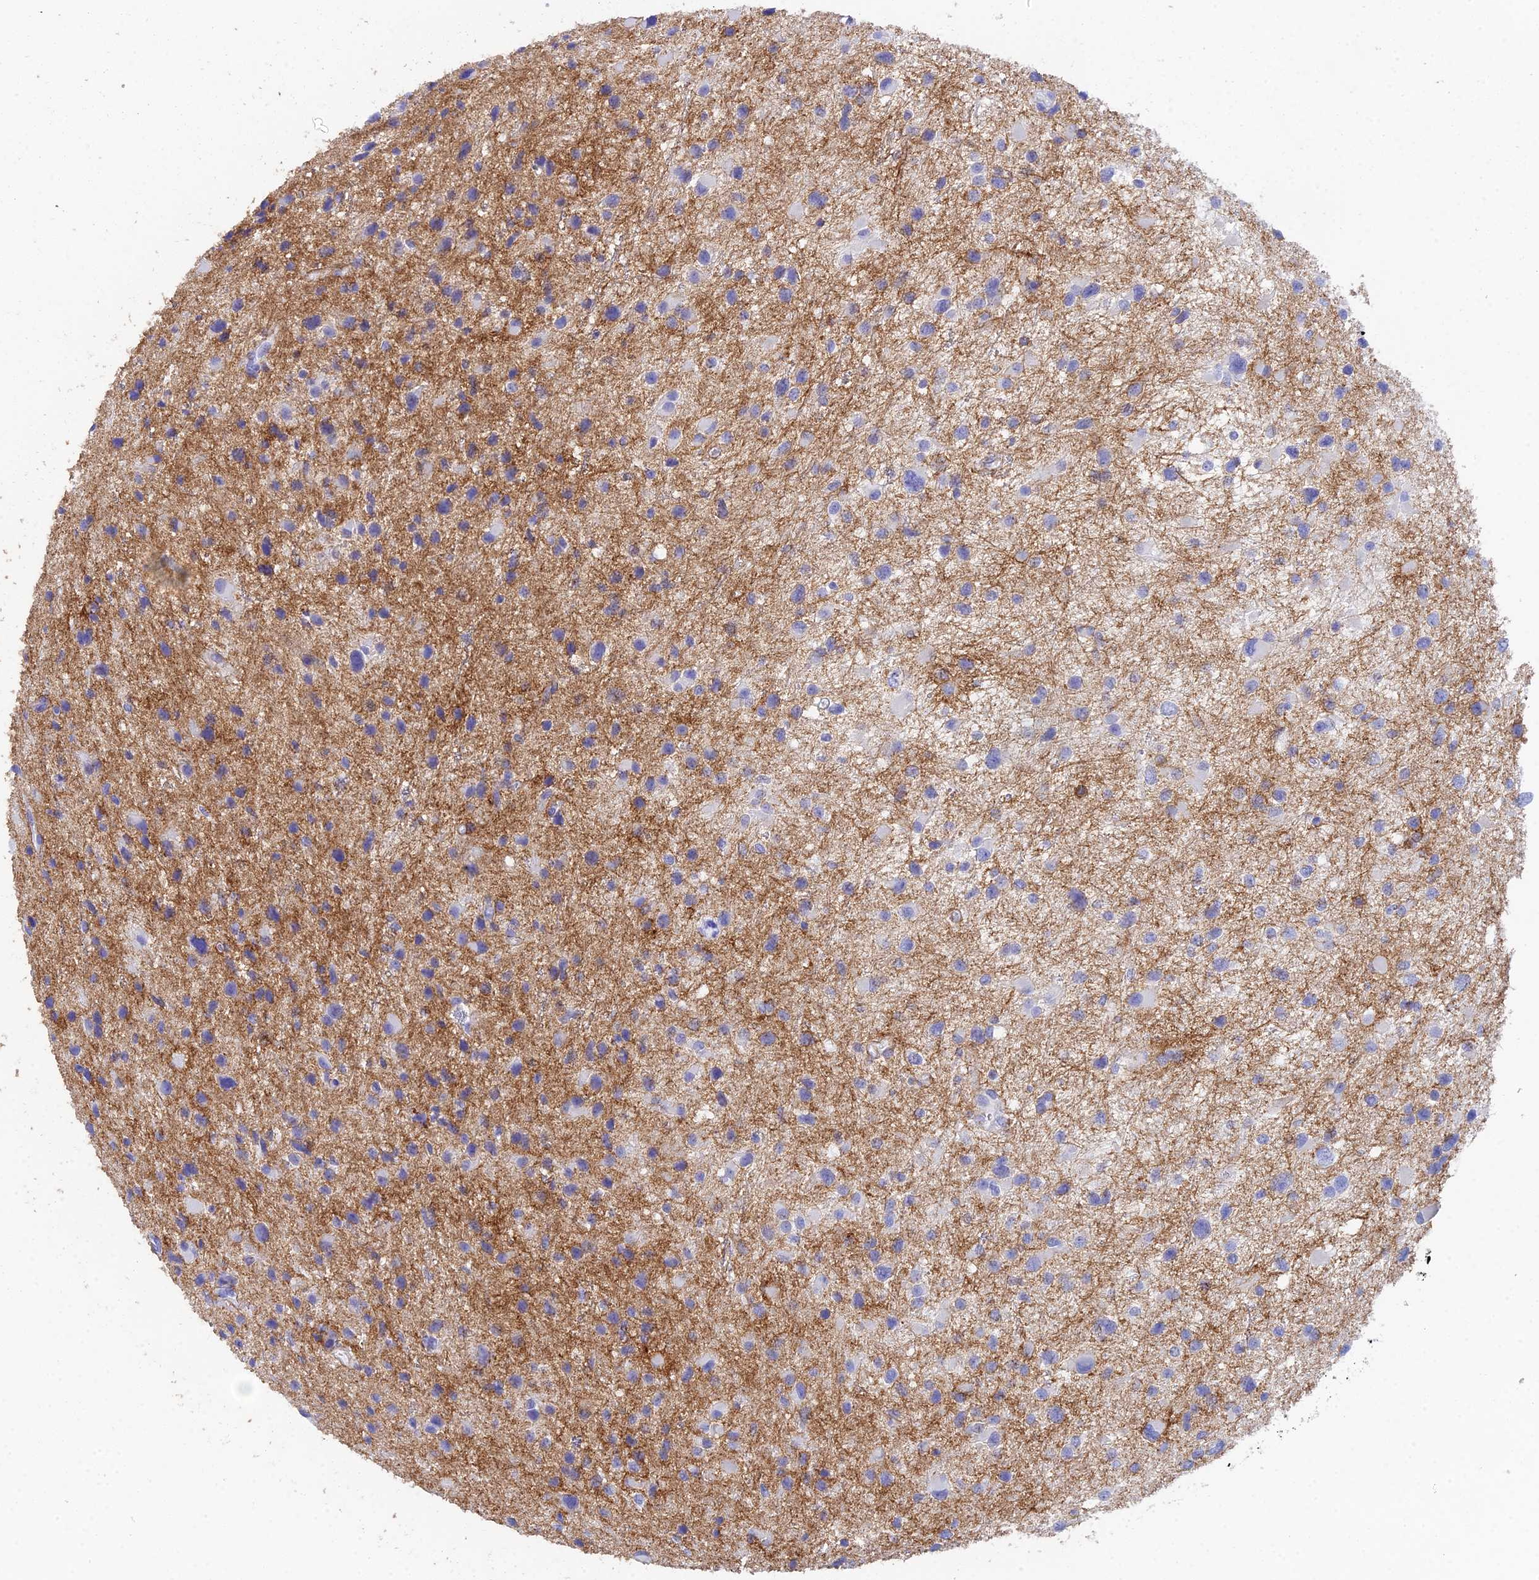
{"staining": {"intensity": "negative", "quantity": "none", "location": "none"}, "tissue": "glioma", "cell_type": "Tumor cells", "image_type": "cancer", "snomed": [{"axis": "morphology", "description": "Glioma, malignant, Low grade"}, {"axis": "topography", "description": "Brain"}], "caption": "There is no significant expression in tumor cells of glioma.", "gene": "REG1A", "patient": {"sex": "female", "age": 32}}